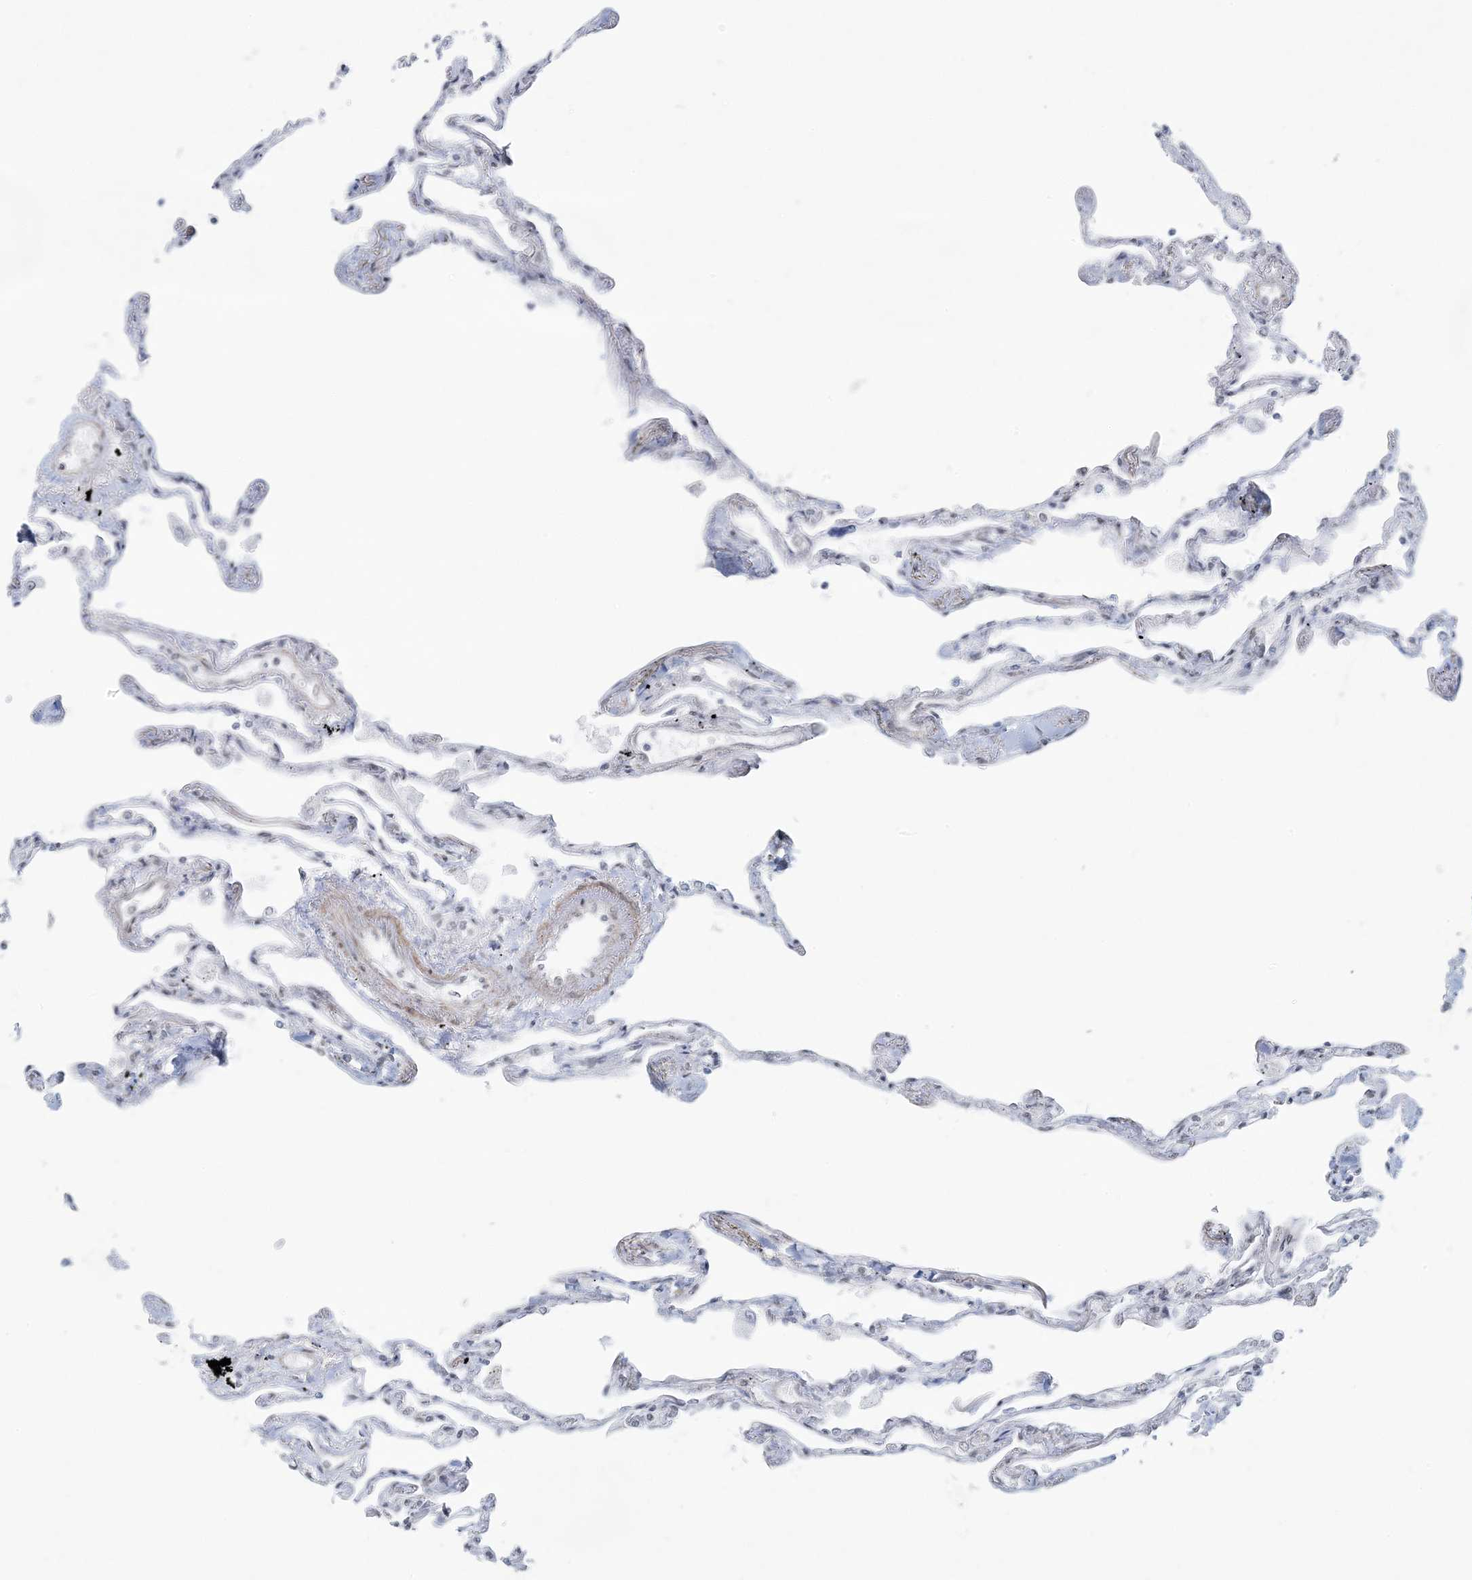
{"staining": {"intensity": "weak", "quantity": "25%-75%", "location": "nuclear"}, "tissue": "lung", "cell_type": "Alveolar cells", "image_type": "normal", "snomed": [{"axis": "morphology", "description": "Normal tissue, NOS"}, {"axis": "topography", "description": "Lung"}], "caption": "Brown immunohistochemical staining in benign human lung demonstrates weak nuclear staining in approximately 25%-75% of alveolar cells. The staining is performed using DAB brown chromogen to label protein expression. The nuclei are counter-stained blue using hematoxylin.", "gene": "ZNF787", "patient": {"sex": "female", "age": 67}}